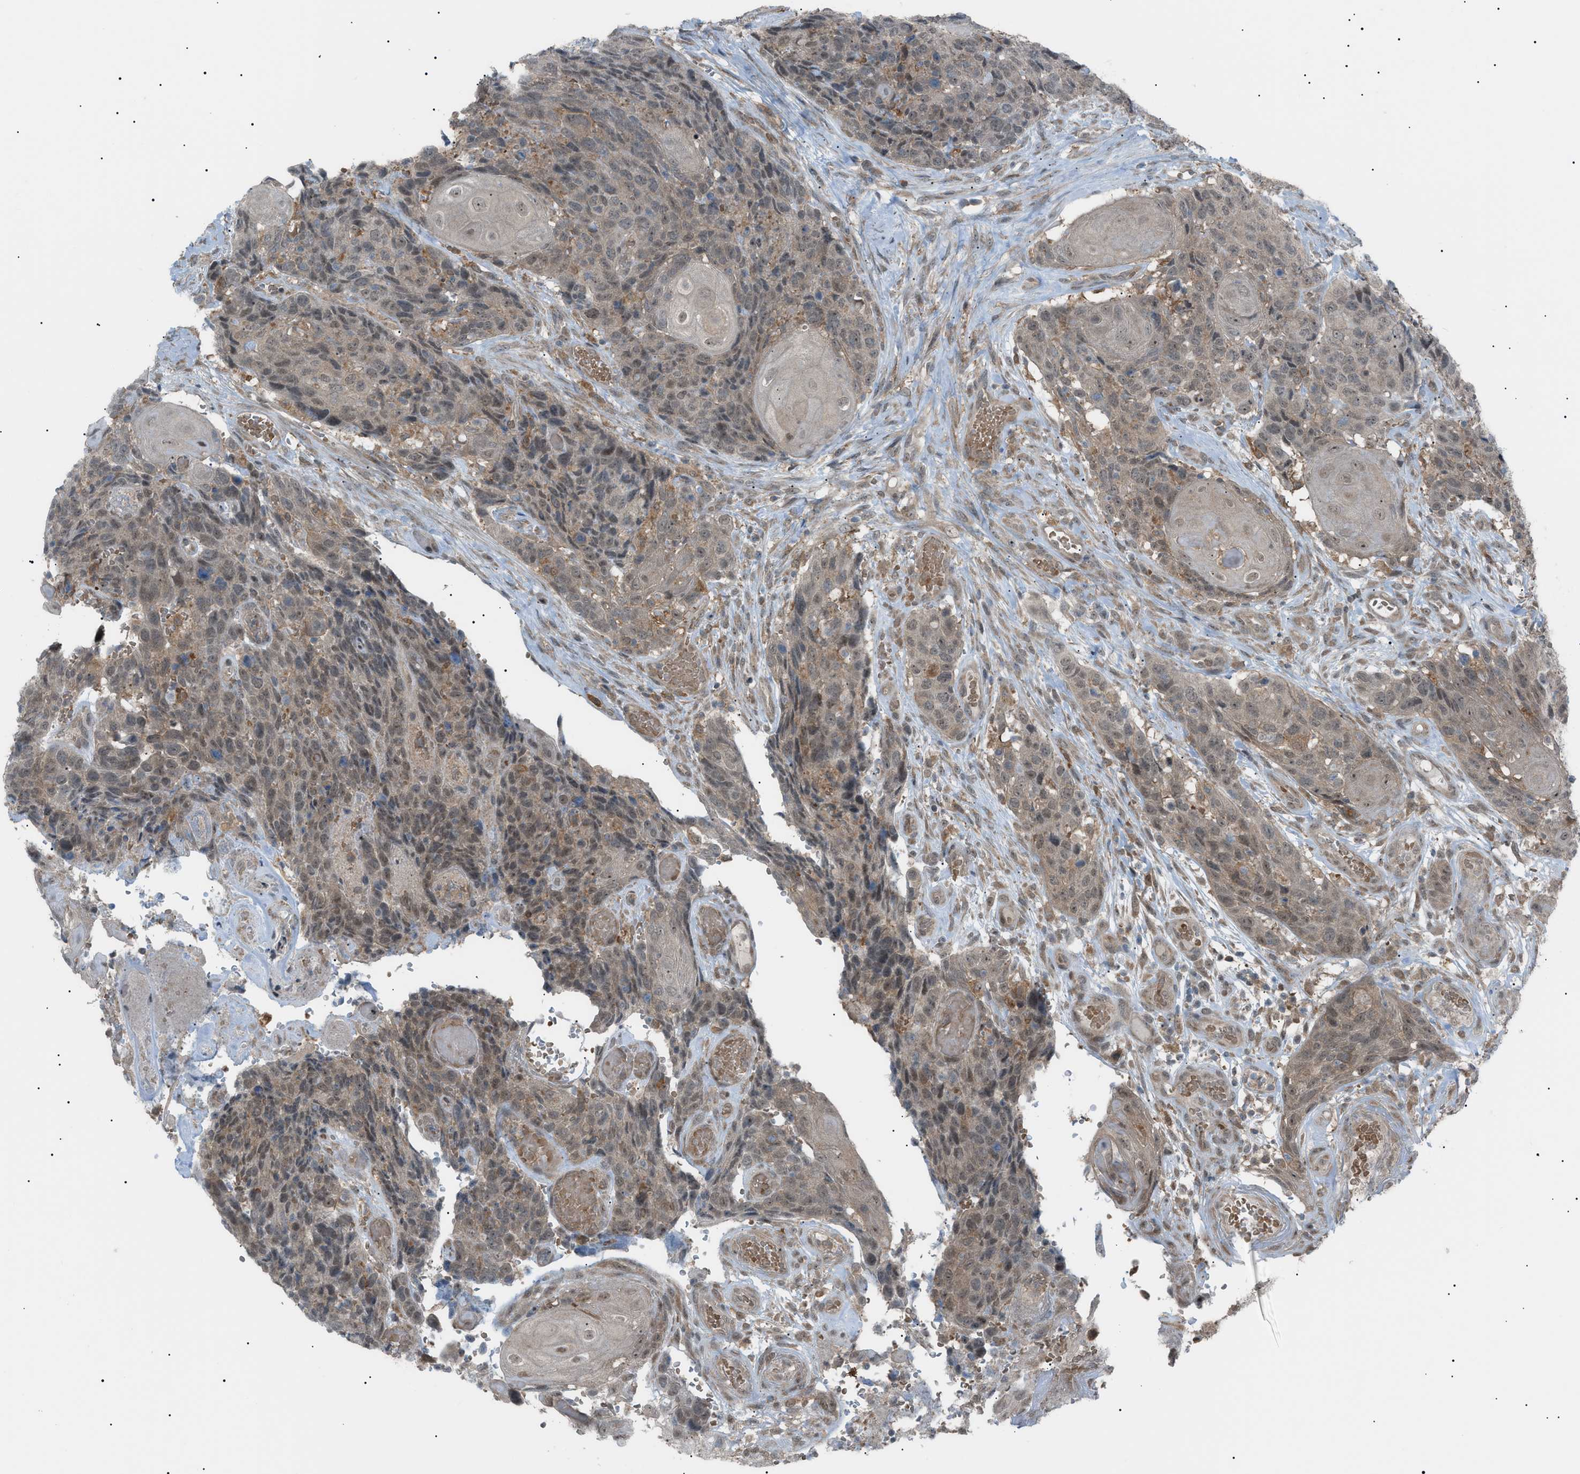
{"staining": {"intensity": "moderate", "quantity": ">75%", "location": "cytoplasmic/membranous,nuclear"}, "tissue": "head and neck cancer", "cell_type": "Tumor cells", "image_type": "cancer", "snomed": [{"axis": "morphology", "description": "Squamous cell carcinoma, NOS"}, {"axis": "topography", "description": "Head-Neck"}], "caption": "Tumor cells exhibit moderate cytoplasmic/membranous and nuclear staining in about >75% of cells in head and neck cancer.", "gene": "LPIN2", "patient": {"sex": "male", "age": 66}}